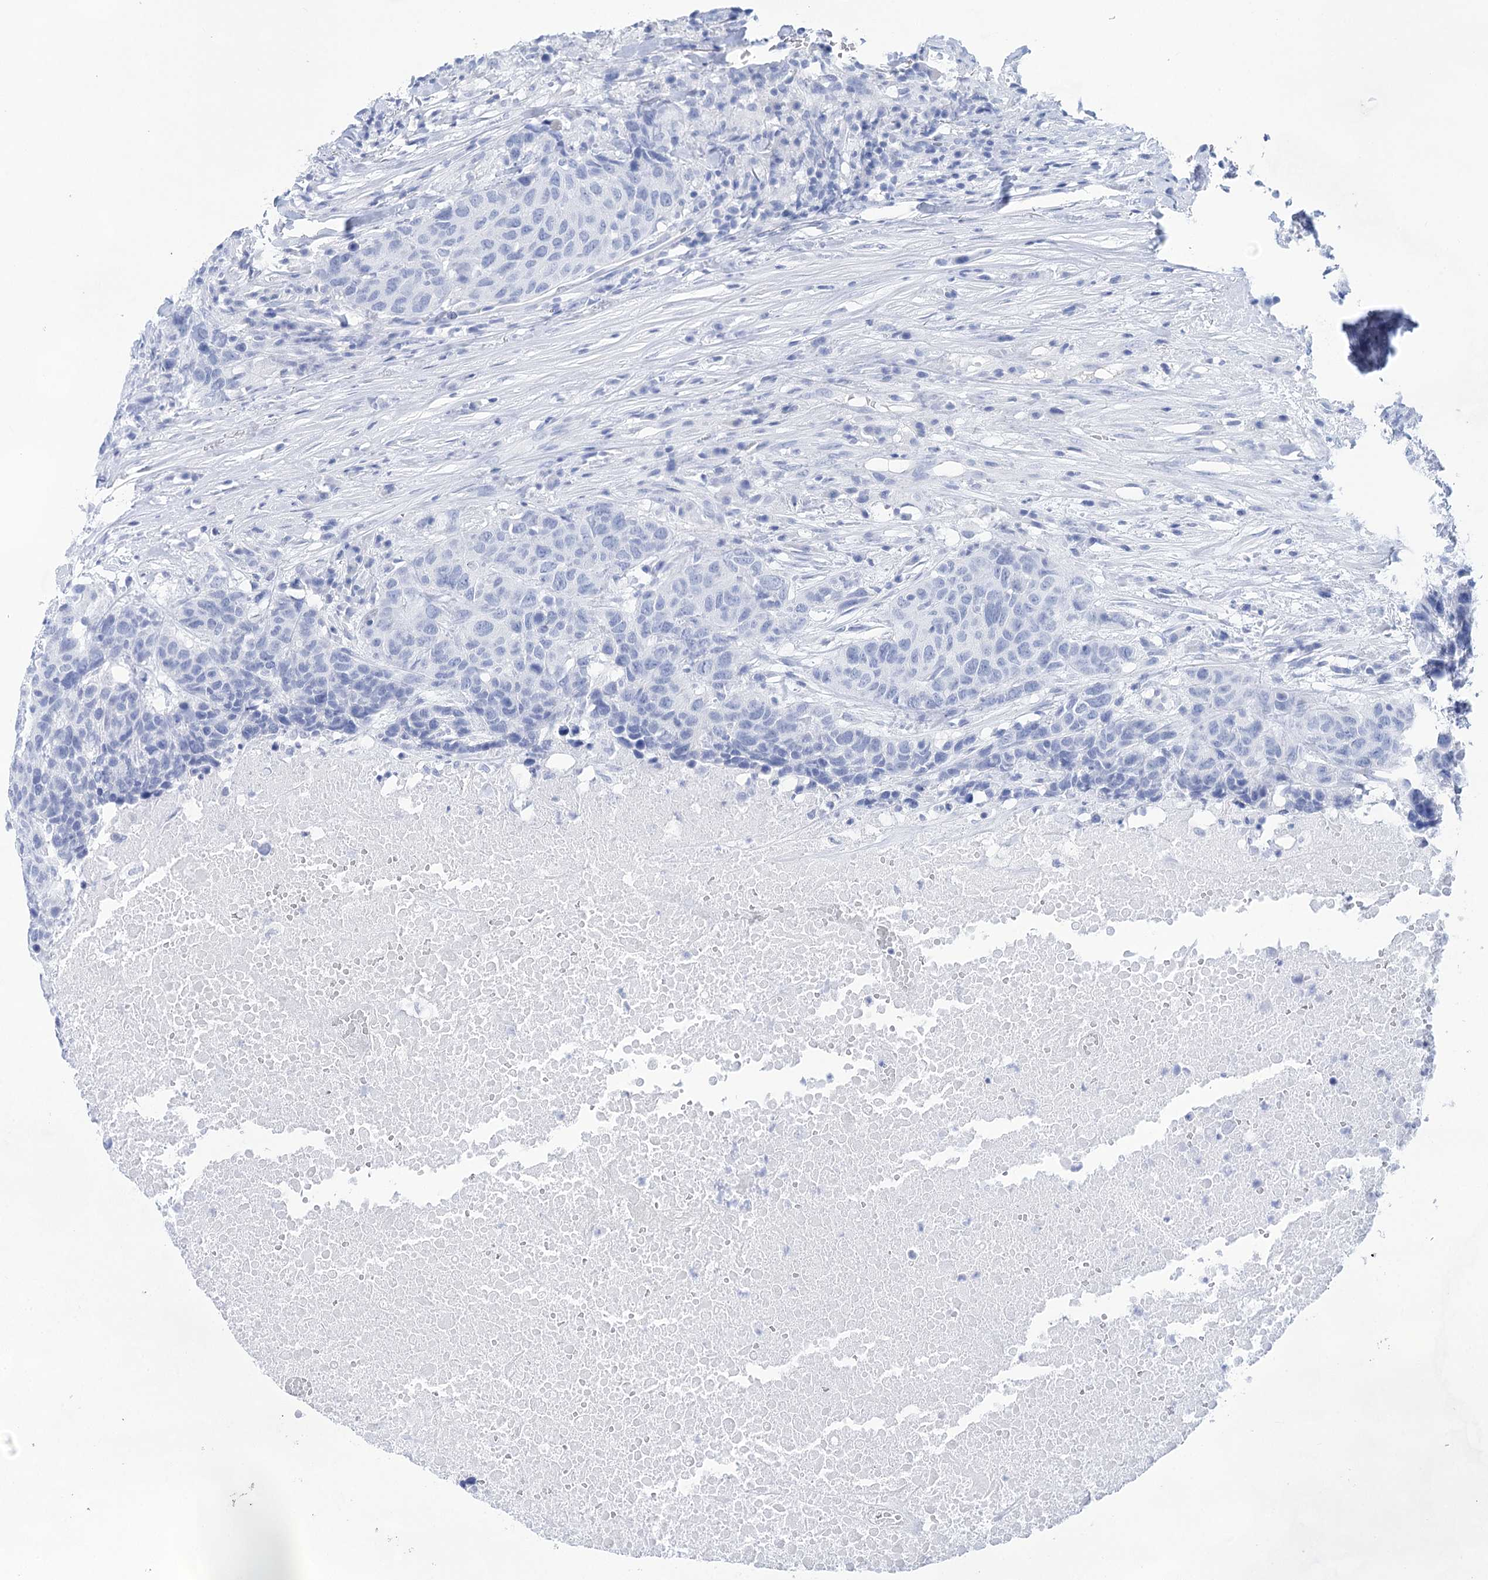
{"staining": {"intensity": "negative", "quantity": "none", "location": "none"}, "tissue": "head and neck cancer", "cell_type": "Tumor cells", "image_type": "cancer", "snomed": [{"axis": "morphology", "description": "Squamous cell carcinoma, NOS"}, {"axis": "topography", "description": "Head-Neck"}], "caption": "This is an IHC image of human head and neck cancer. There is no expression in tumor cells.", "gene": "LALBA", "patient": {"sex": "male", "age": 66}}